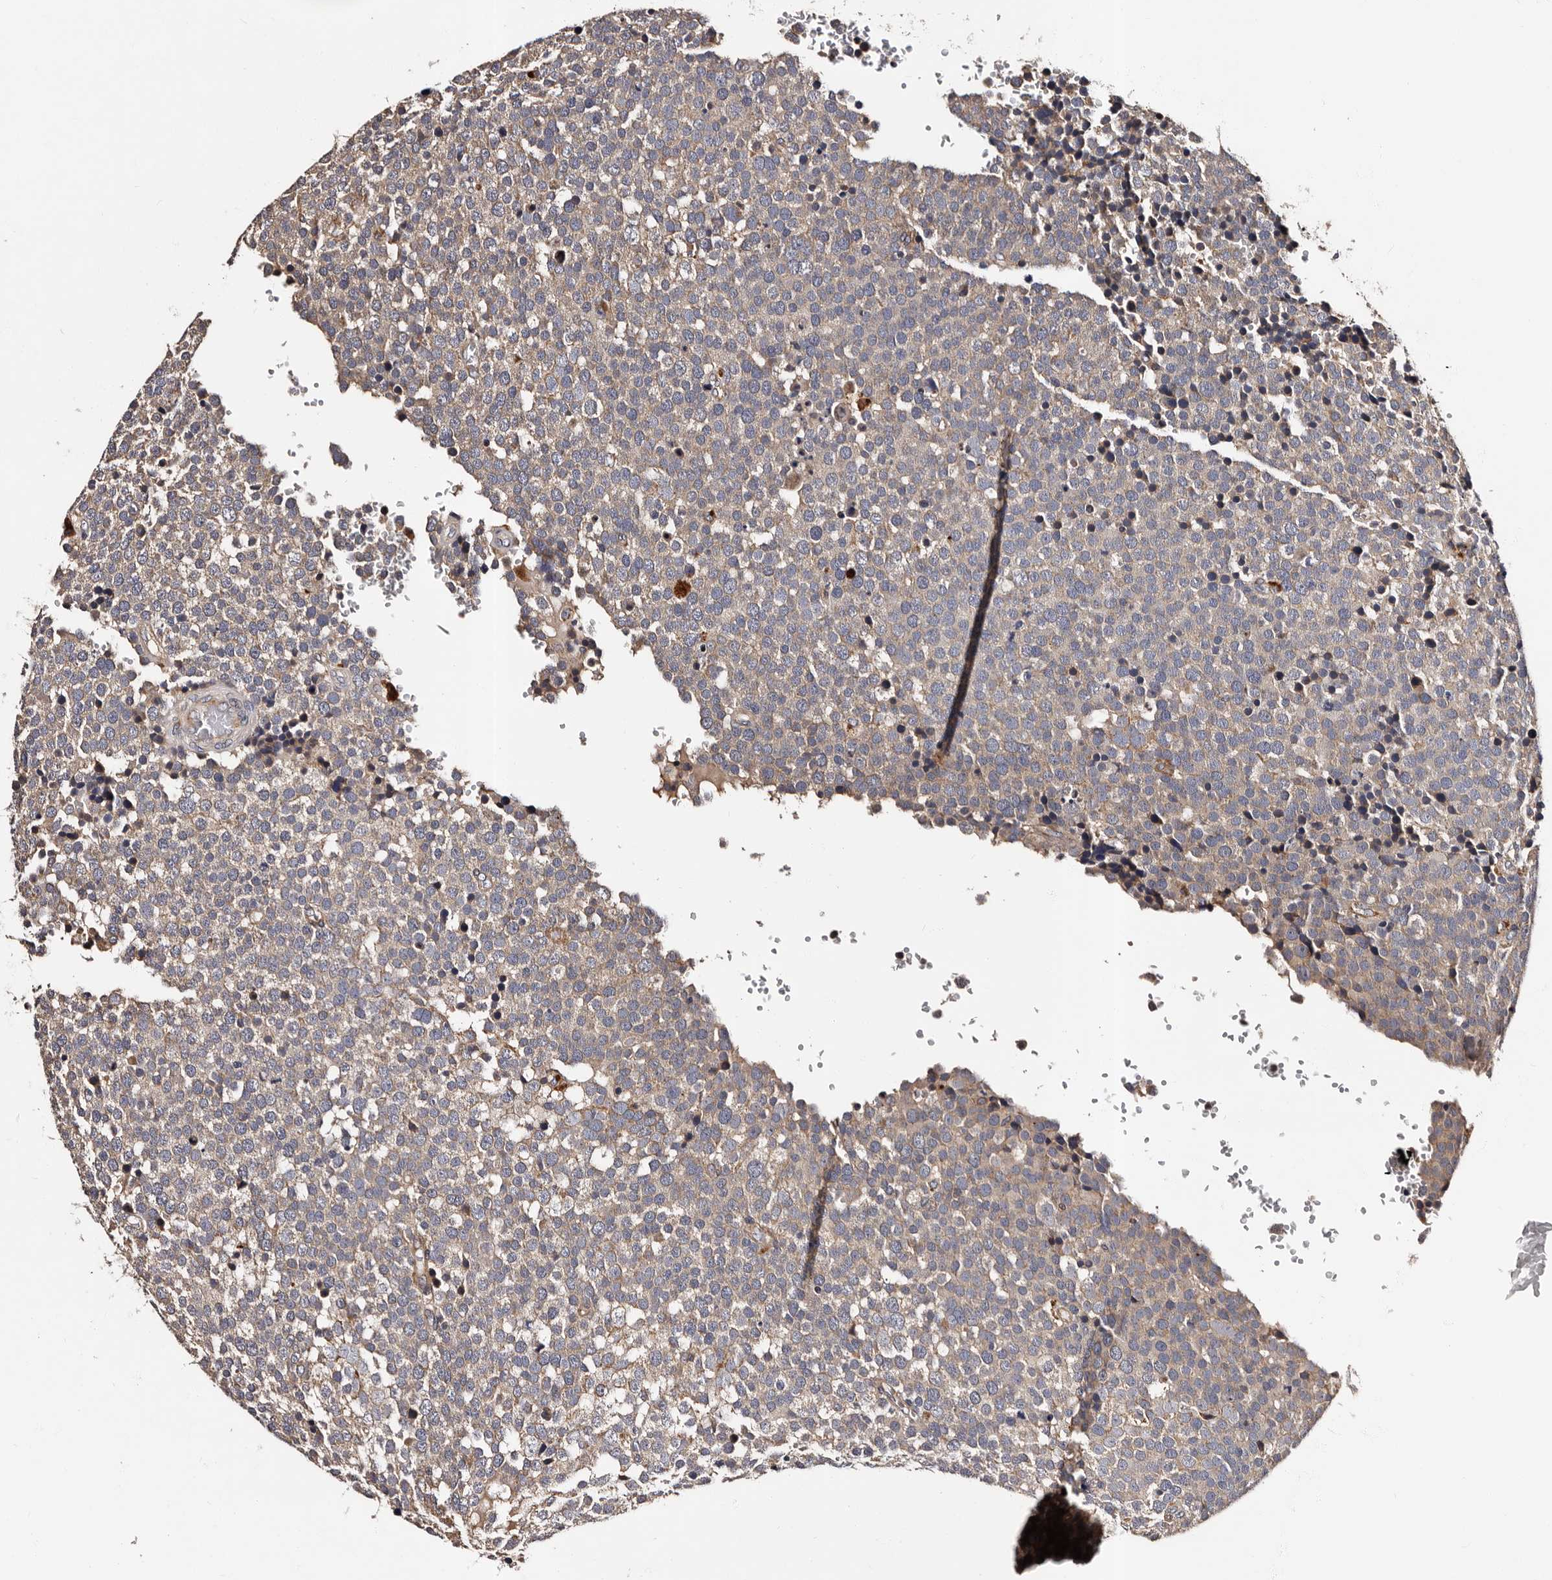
{"staining": {"intensity": "weak", "quantity": "25%-75%", "location": "cytoplasmic/membranous"}, "tissue": "testis cancer", "cell_type": "Tumor cells", "image_type": "cancer", "snomed": [{"axis": "morphology", "description": "Seminoma, NOS"}, {"axis": "topography", "description": "Testis"}], "caption": "Immunohistochemistry histopathology image of testis cancer (seminoma) stained for a protein (brown), which reveals low levels of weak cytoplasmic/membranous staining in approximately 25%-75% of tumor cells.", "gene": "ADCK5", "patient": {"sex": "male", "age": 71}}